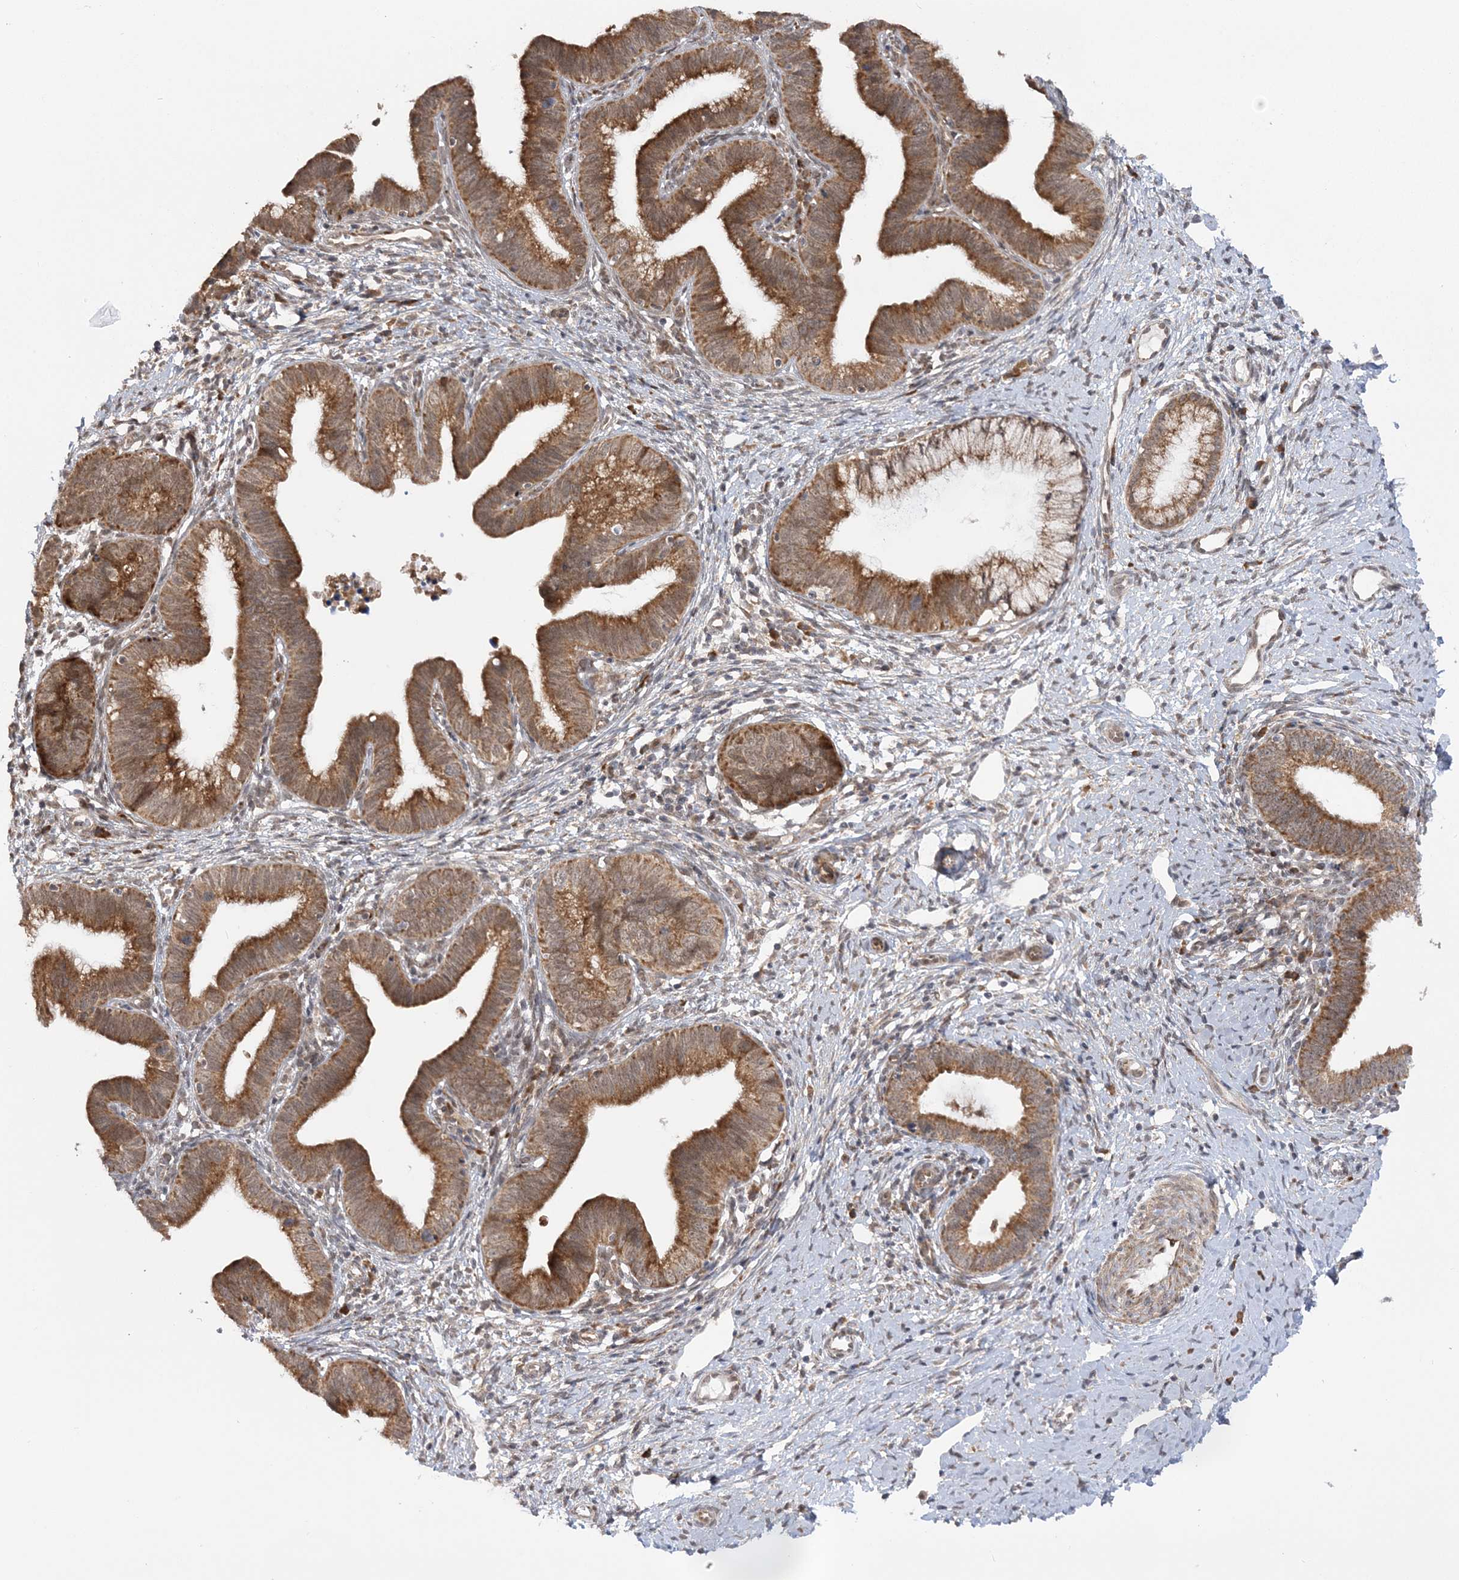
{"staining": {"intensity": "strong", "quantity": ">75%", "location": "cytoplasmic/membranous"}, "tissue": "cervical cancer", "cell_type": "Tumor cells", "image_type": "cancer", "snomed": [{"axis": "morphology", "description": "Adenocarcinoma, NOS"}, {"axis": "topography", "description": "Cervix"}], "caption": "Cervical adenocarcinoma was stained to show a protein in brown. There is high levels of strong cytoplasmic/membranous positivity in approximately >75% of tumor cells.", "gene": "MRPL47", "patient": {"sex": "female", "age": 36}}